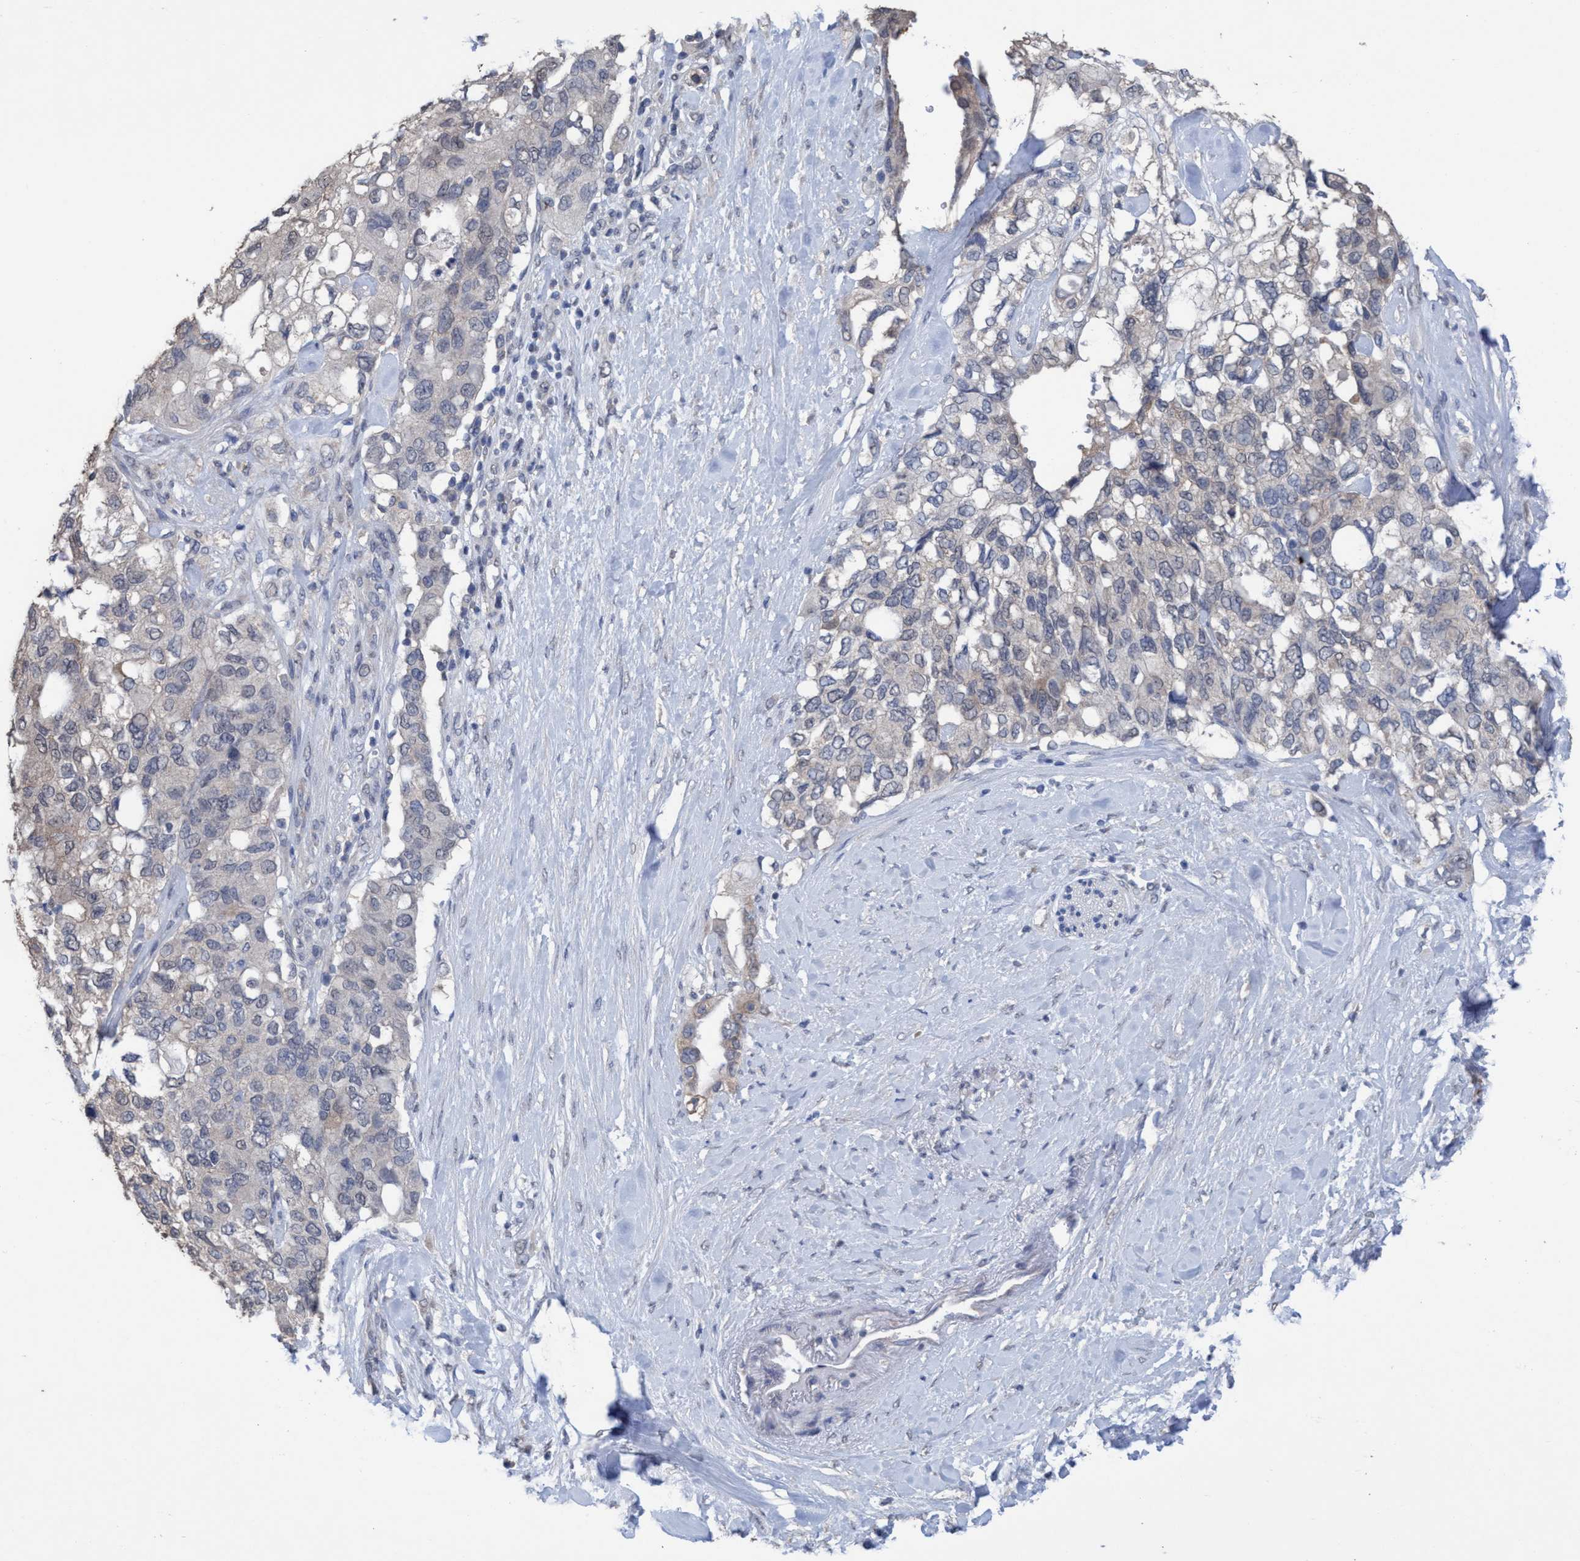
{"staining": {"intensity": "negative", "quantity": "none", "location": "none"}, "tissue": "pancreatic cancer", "cell_type": "Tumor cells", "image_type": "cancer", "snomed": [{"axis": "morphology", "description": "Adenocarcinoma, NOS"}, {"axis": "topography", "description": "Pancreas"}], "caption": "Adenocarcinoma (pancreatic) stained for a protein using IHC displays no staining tumor cells.", "gene": "GLOD4", "patient": {"sex": "female", "age": 56}}